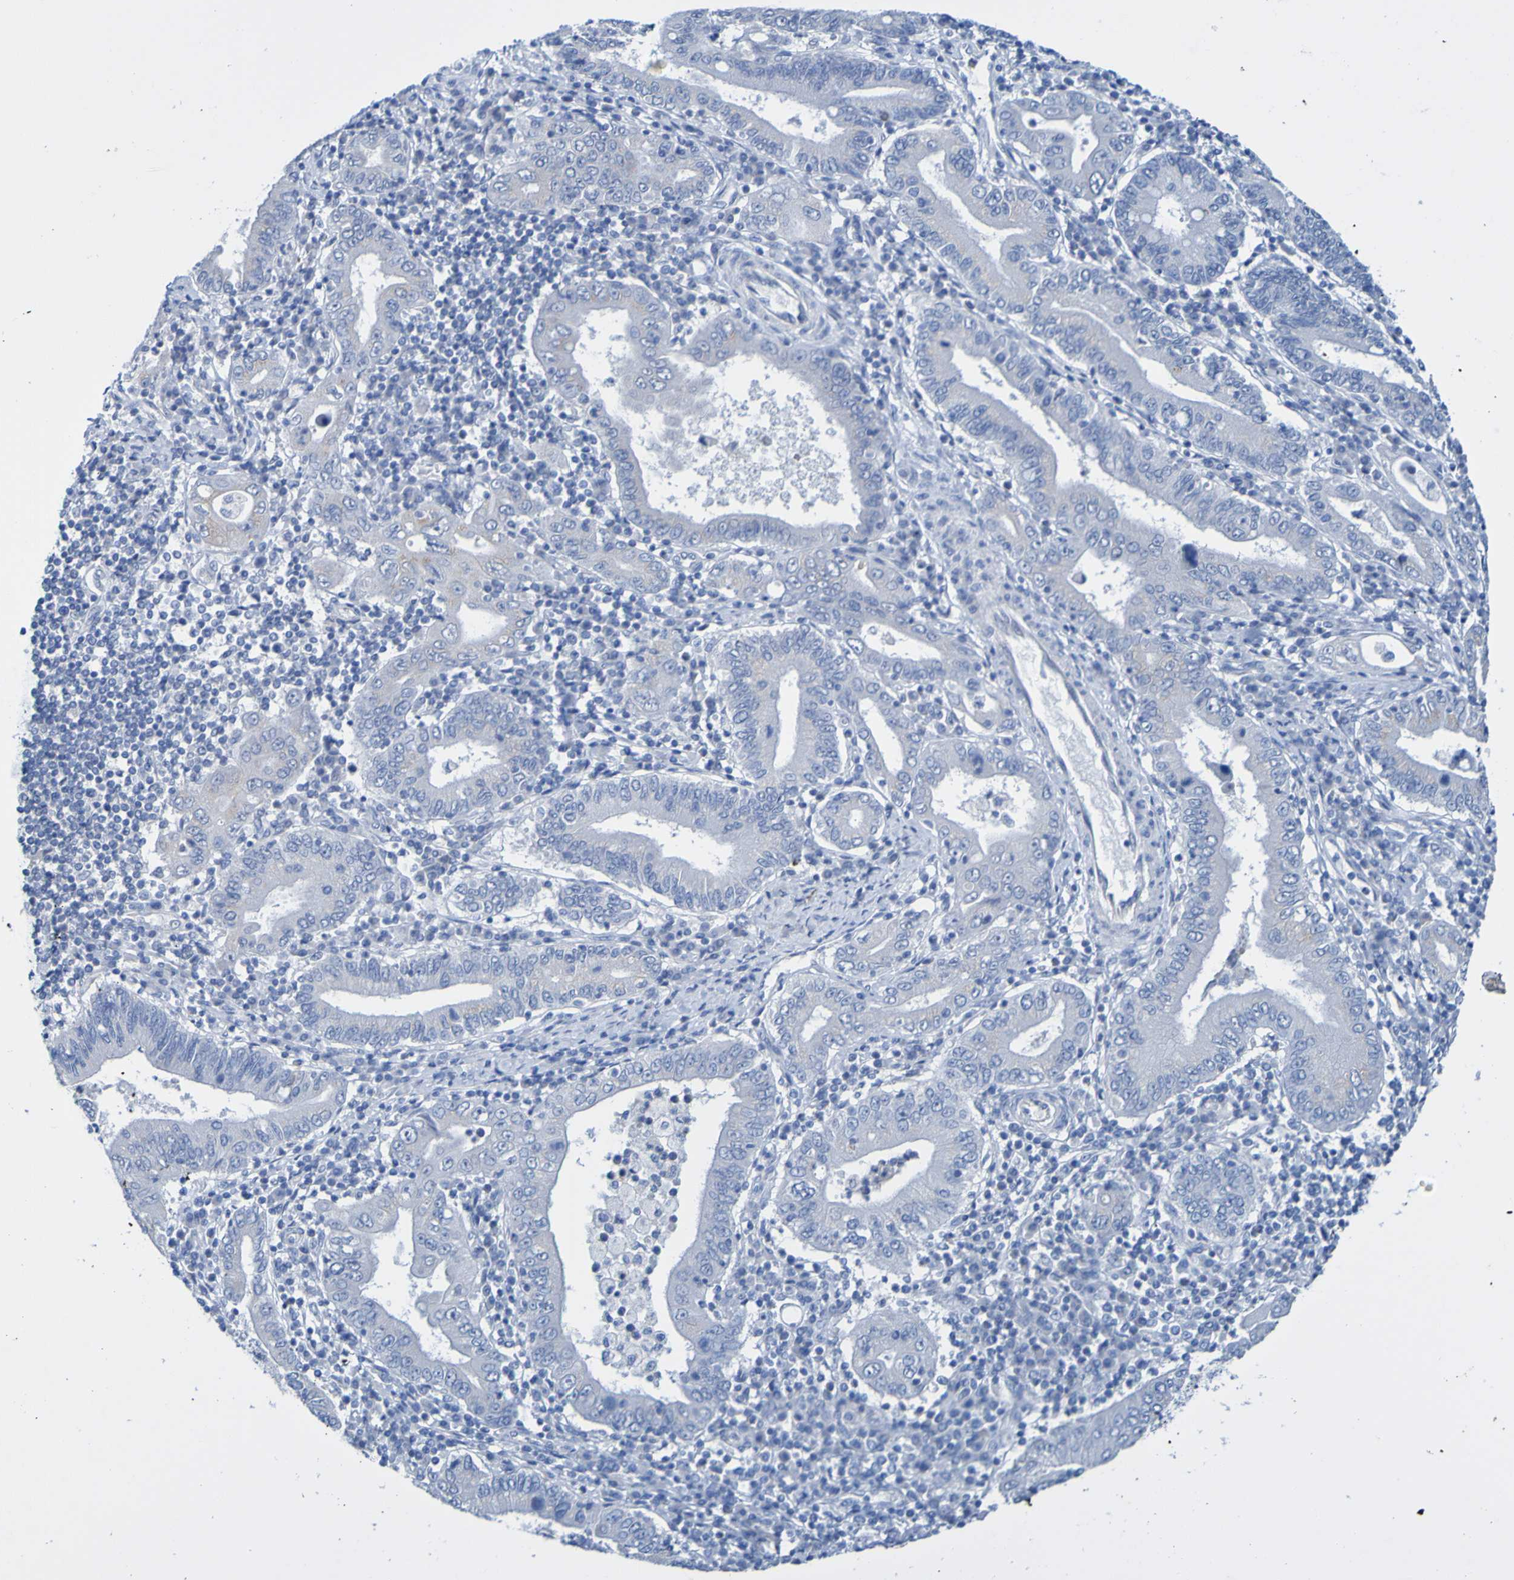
{"staining": {"intensity": "negative", "quantity": "none", "location": "none"}, "tissue": "stomach cancer", "cell_type": "Tumor cells", "image_type": "cancer", "snomed": [{"axis": "morphology", "description": "Normal tissue, NOS"}, {"axis": "morphology", "description": "Adenocarcinoma, NOS"}, {"axis": "topography", "description": "Esophagus"}, {"axis": "topography", "description": "Stomach, upper"}, {"axis": "topography", "description": "Peripheral nerve tissue"}], "caption": "This is a photomicrograph of immunohistochemistry (IHC) staining of stomach cancer, which shows no positivity in tumor cells.", "gene": "ACMSD", "patient": {"sex": "male", "age": 62}}